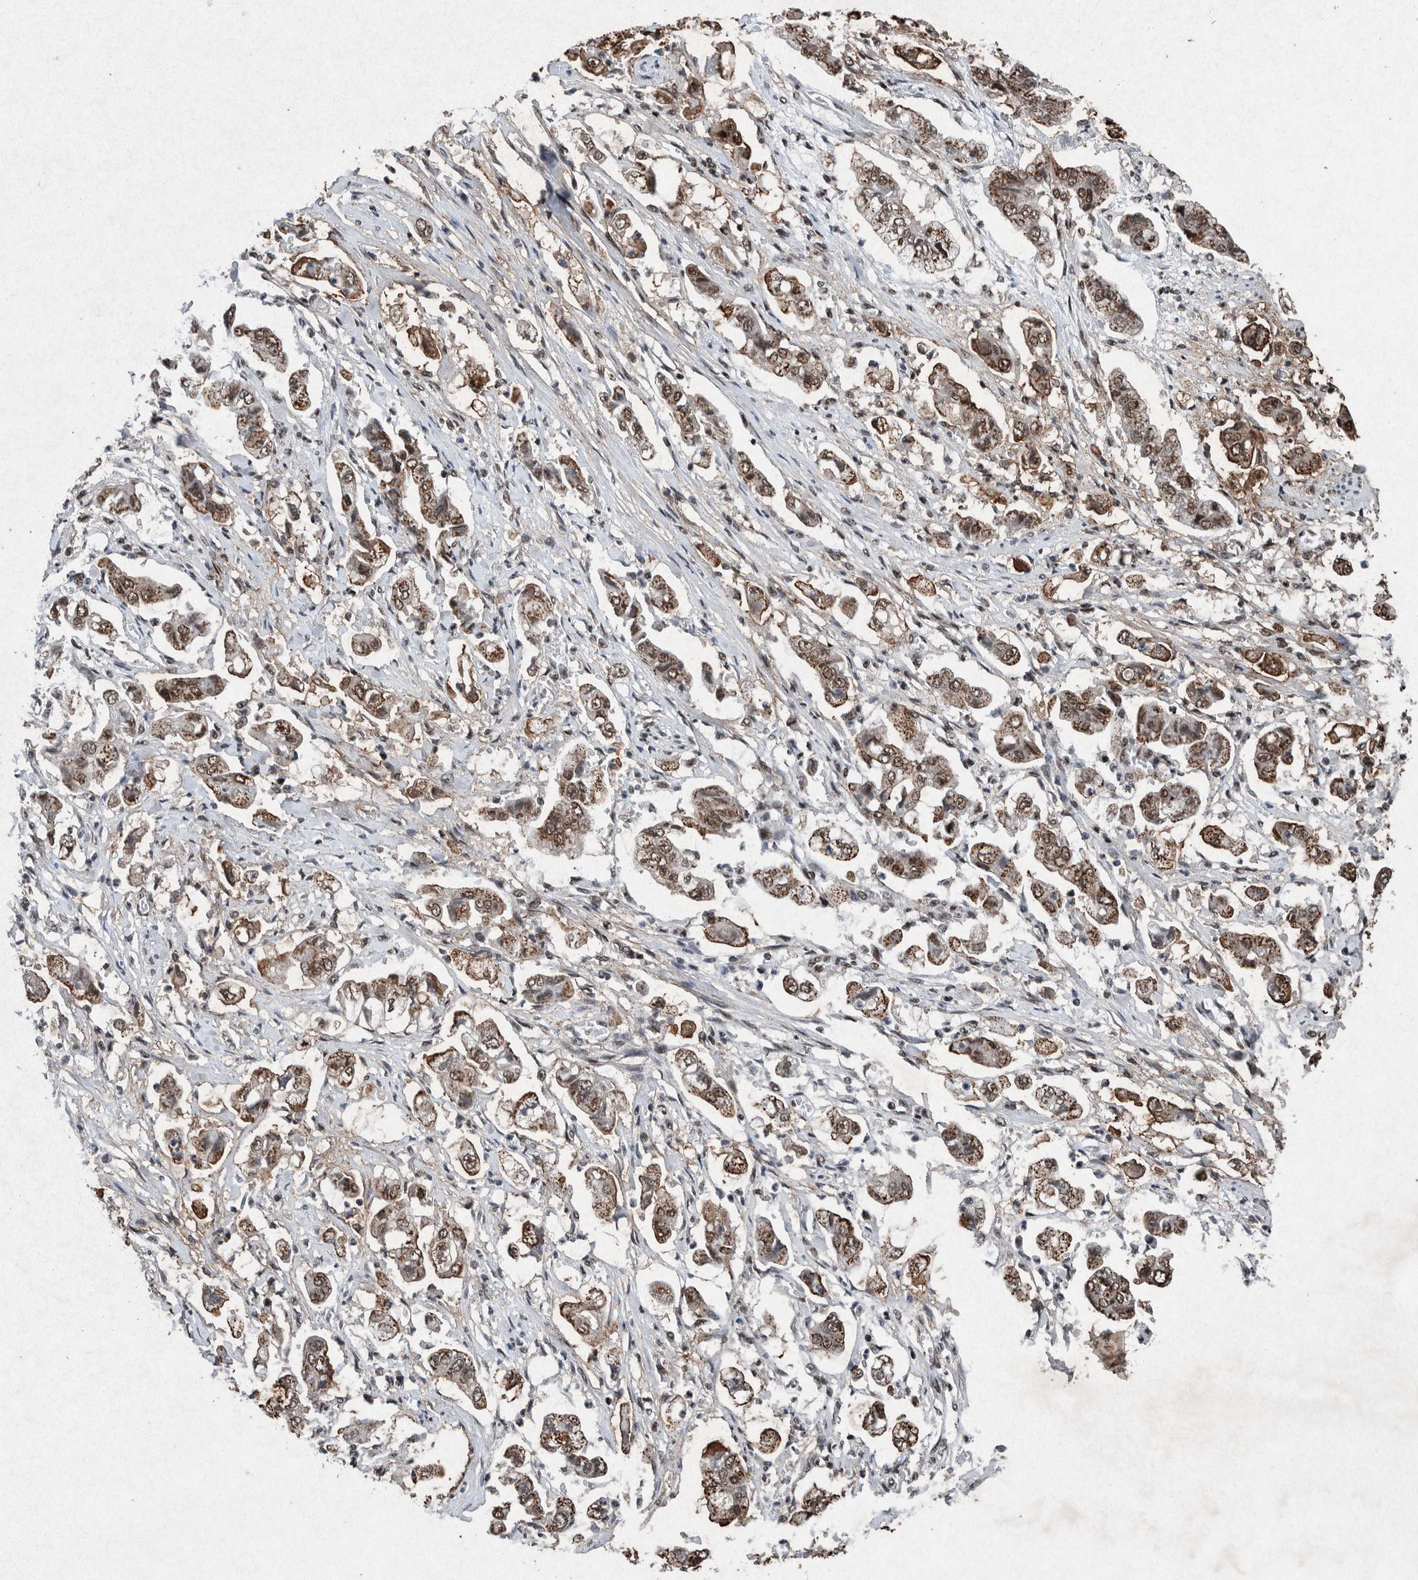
{"staining": {"intensity": "moderate", "quantity": ">75%", "location": "nuclear"}, "tissue": "stomach cancer", "cell_type": "Tumor cells", "image_type": "cancer", "snomed": [{"axis": "morphology", "description": "Adenocarcinoma, NOS"}, {"axis": "topography", "description": "Stomach"}], "caption": "Immunohistochemistry histopathology image of neoplastic tissue: stomach adenocarcinoma stained using immunohistochemistry (IHC) exhibits medium levels of moderate protein expression localized specifically in the nuclear of tumor cells, appearing as a nuclear brown color.", "gene": "TAF10", "patient": {"sex": "male", "age": 62}}